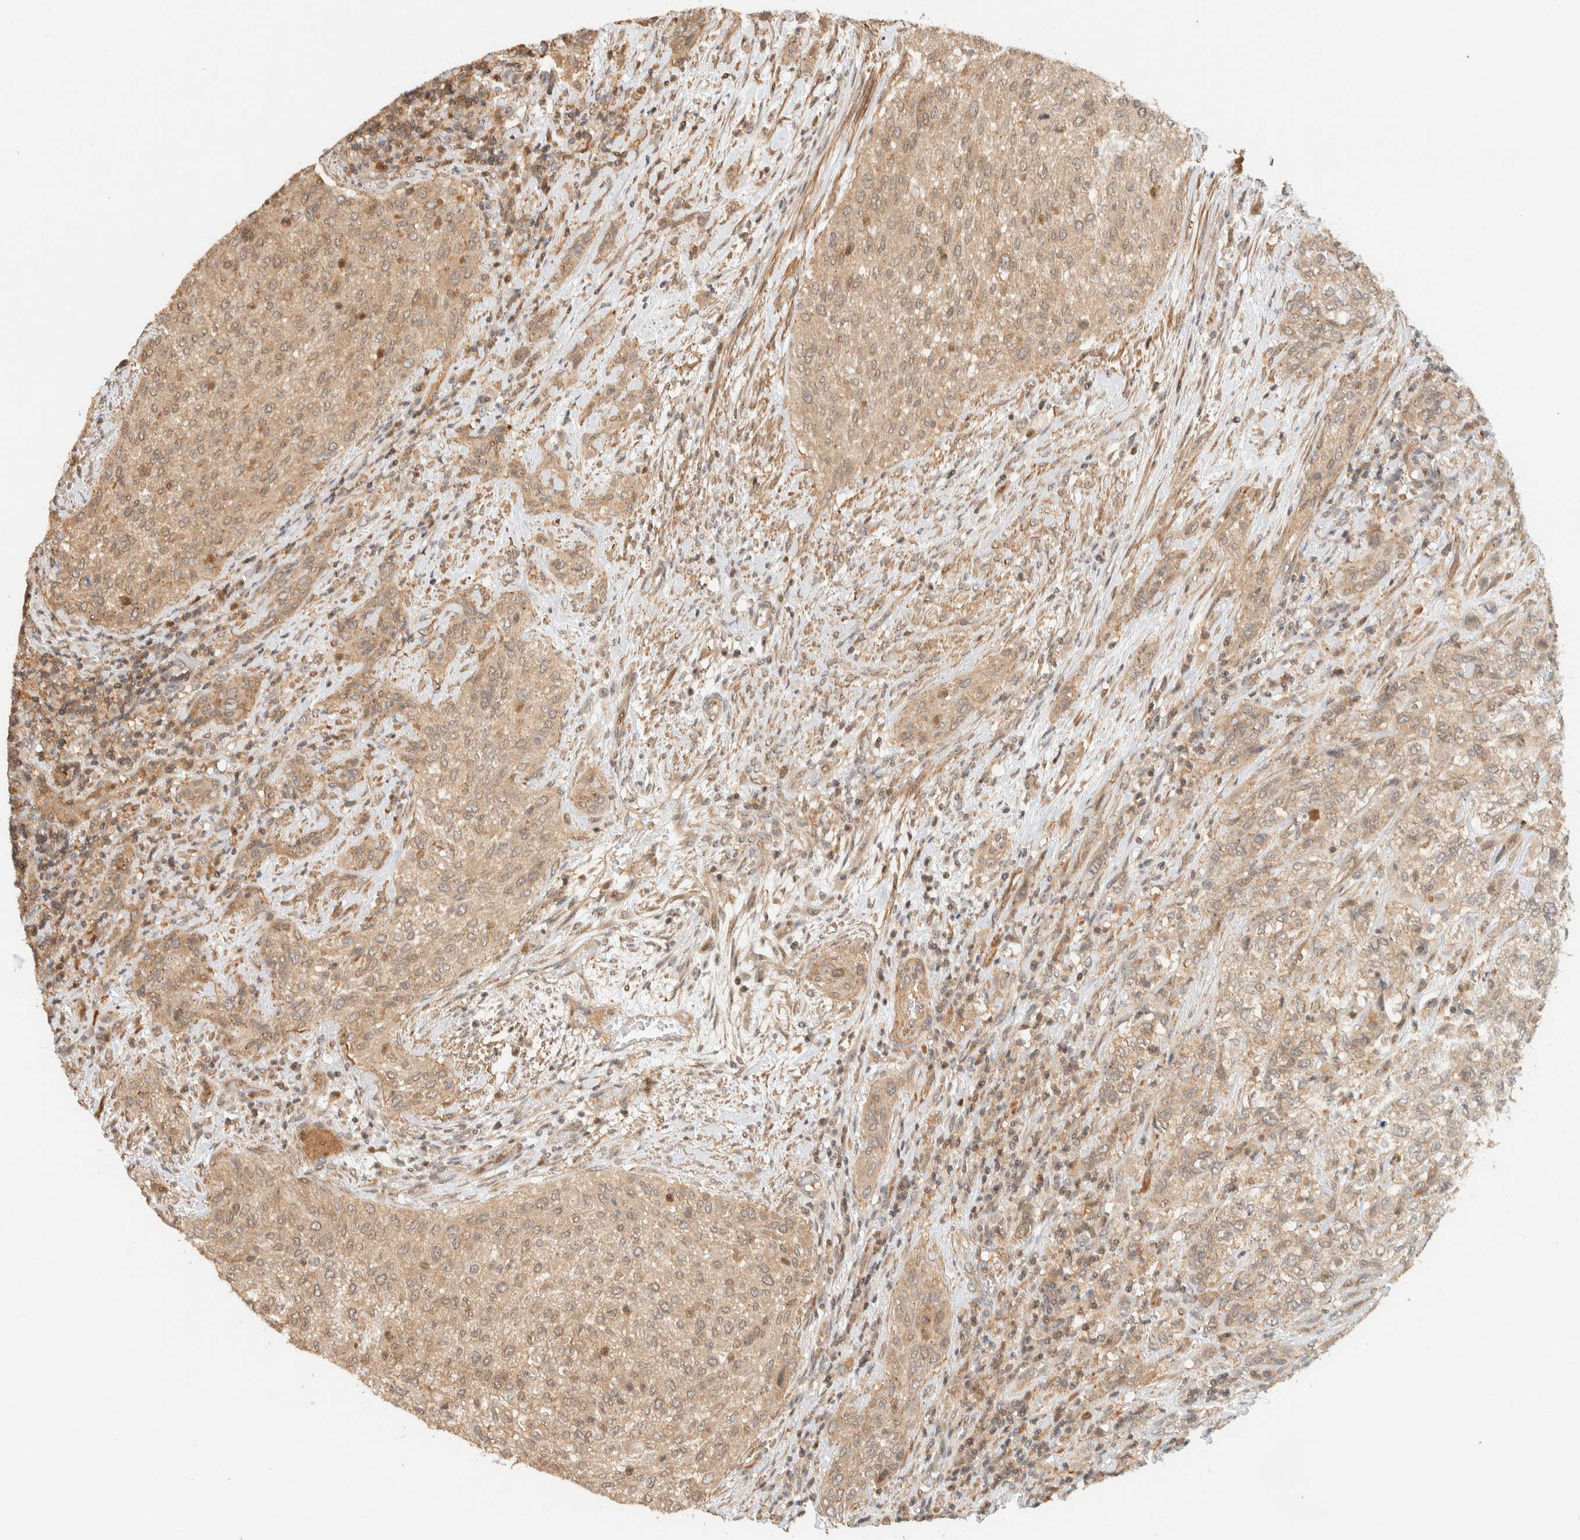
{"staining": {"intensity": "weak", "quantity": ">75%", "location": "cytoplasmic/membranous"}, "tissue": "urothelial cancer", "cell_type": "Tumor cells", "image_type": "cancer", "snomed": [{"axis": "morphology", "description": "Urothelial carcinoma, Low grade"}, {"axis": "morphology", "description": "Urothelial carcinoma, High grade"}, {"axis": "topography", "description": "Urinary bladder"}], "caption": "Immunohistochemical staining of urothelial carcinoma (low-grade) displays low levels of weak cytoplasmic/membranous expression in approximately >75% of tumor cells.", "gene": "ARFGEF1", "patient": {"sex": "male", "age": 35}}